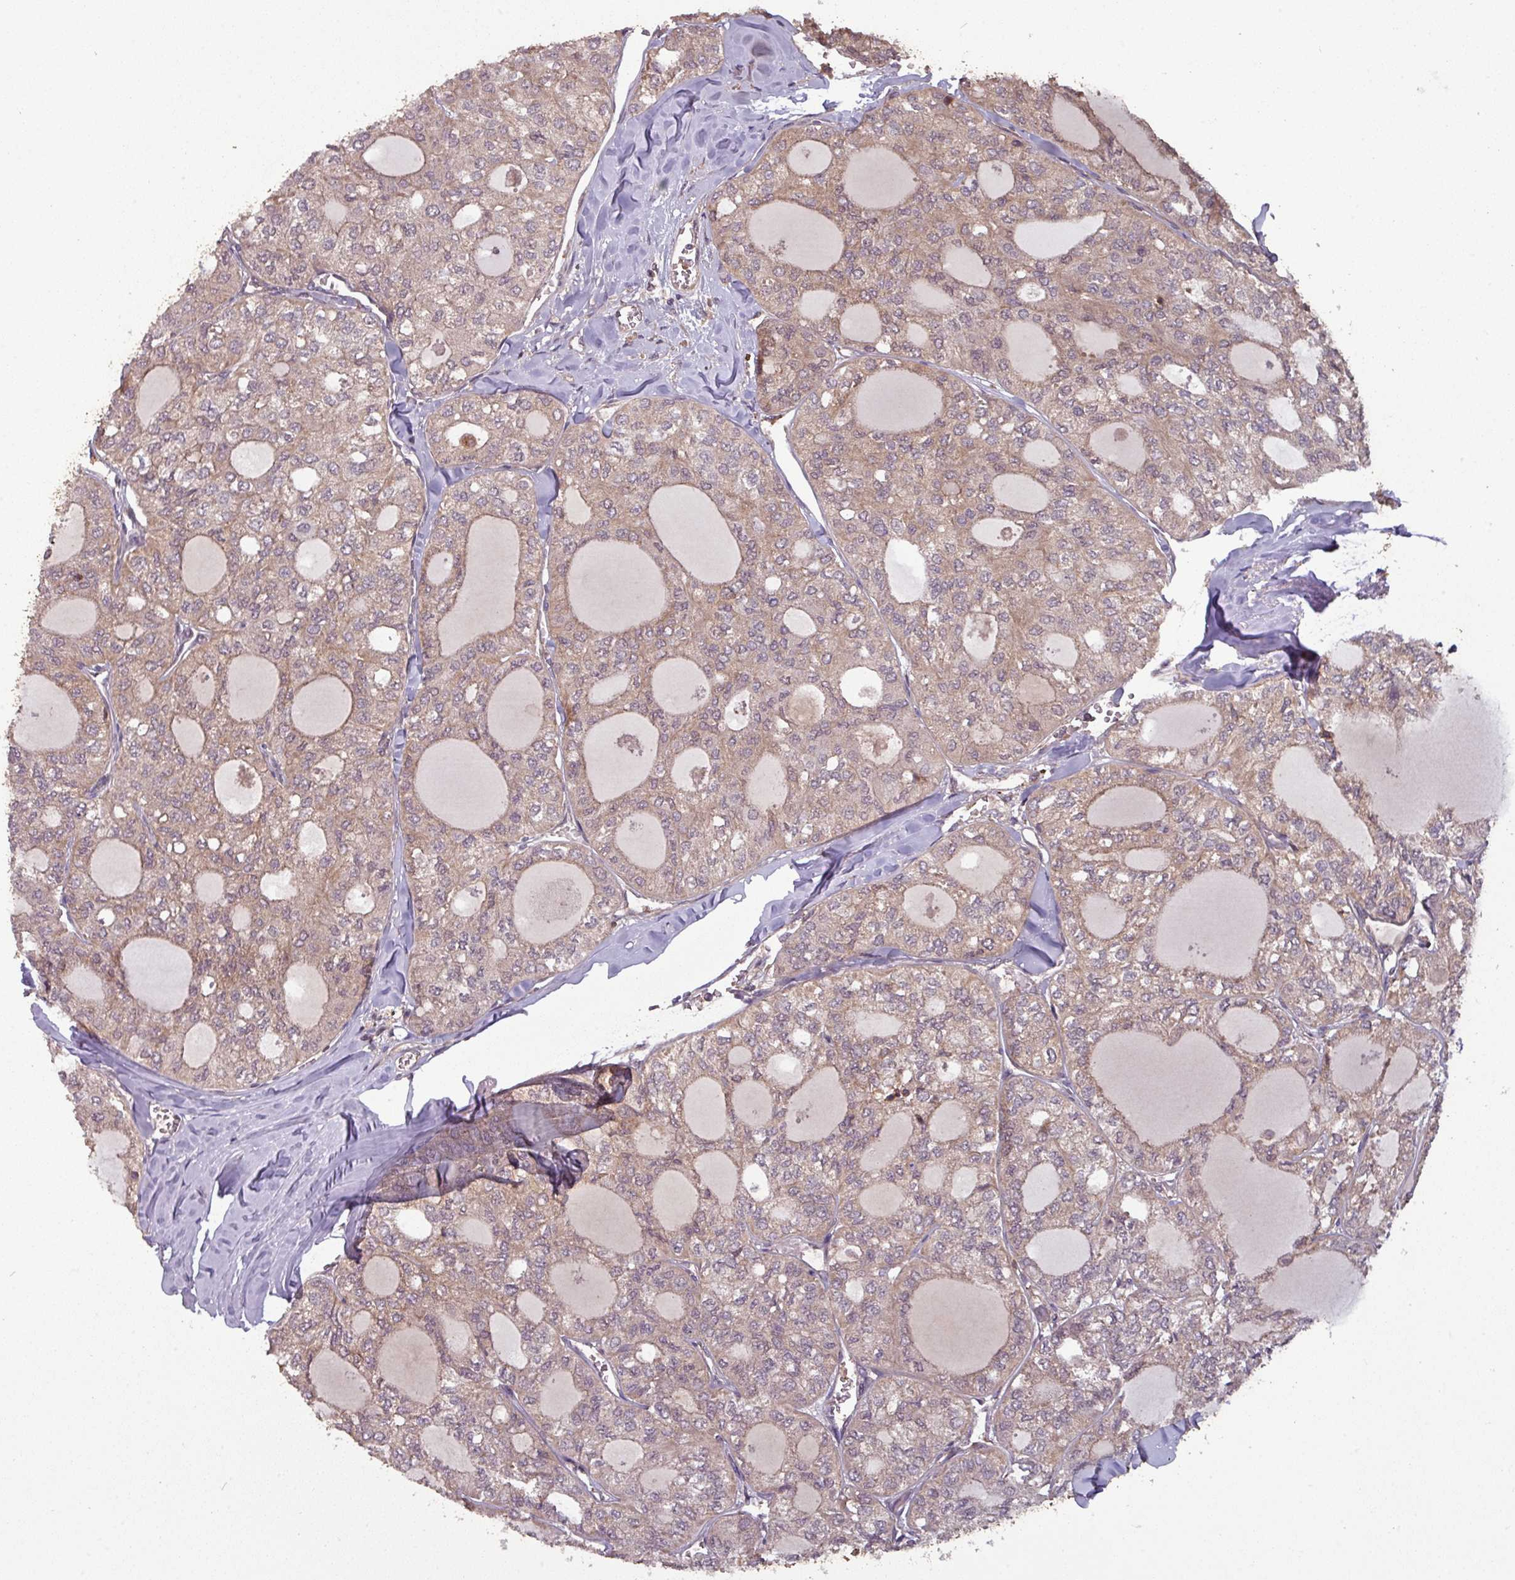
{"staining": {"intensity": "weak", "quantity": "<25%", "location": "cytoplasmic/membranous"}, "tissue": "thyroid cancer", "cell_type": "Tumor cells", "image_type": "cancer", "snomed": [{"axis": "morphology", "description": "Follicular adenoma carcinoma, NOS"}, {"axis": "topography", "description": "Thyroid gland"}], "caption": "An IHC histopathology image of follicular adenoma carcinoma (thyroid) is shown. There is no staining in tumor cells of follicular adenoma carcinoma (thyroid). Brightfield microscopy of IHC stained with DAB (3,3'-diaminobenzidine) (brown) and hematoxylin (blue), captured at high magnification.", "gene": "GSKIP", "patient": {"sex": "male", "age": 75}}